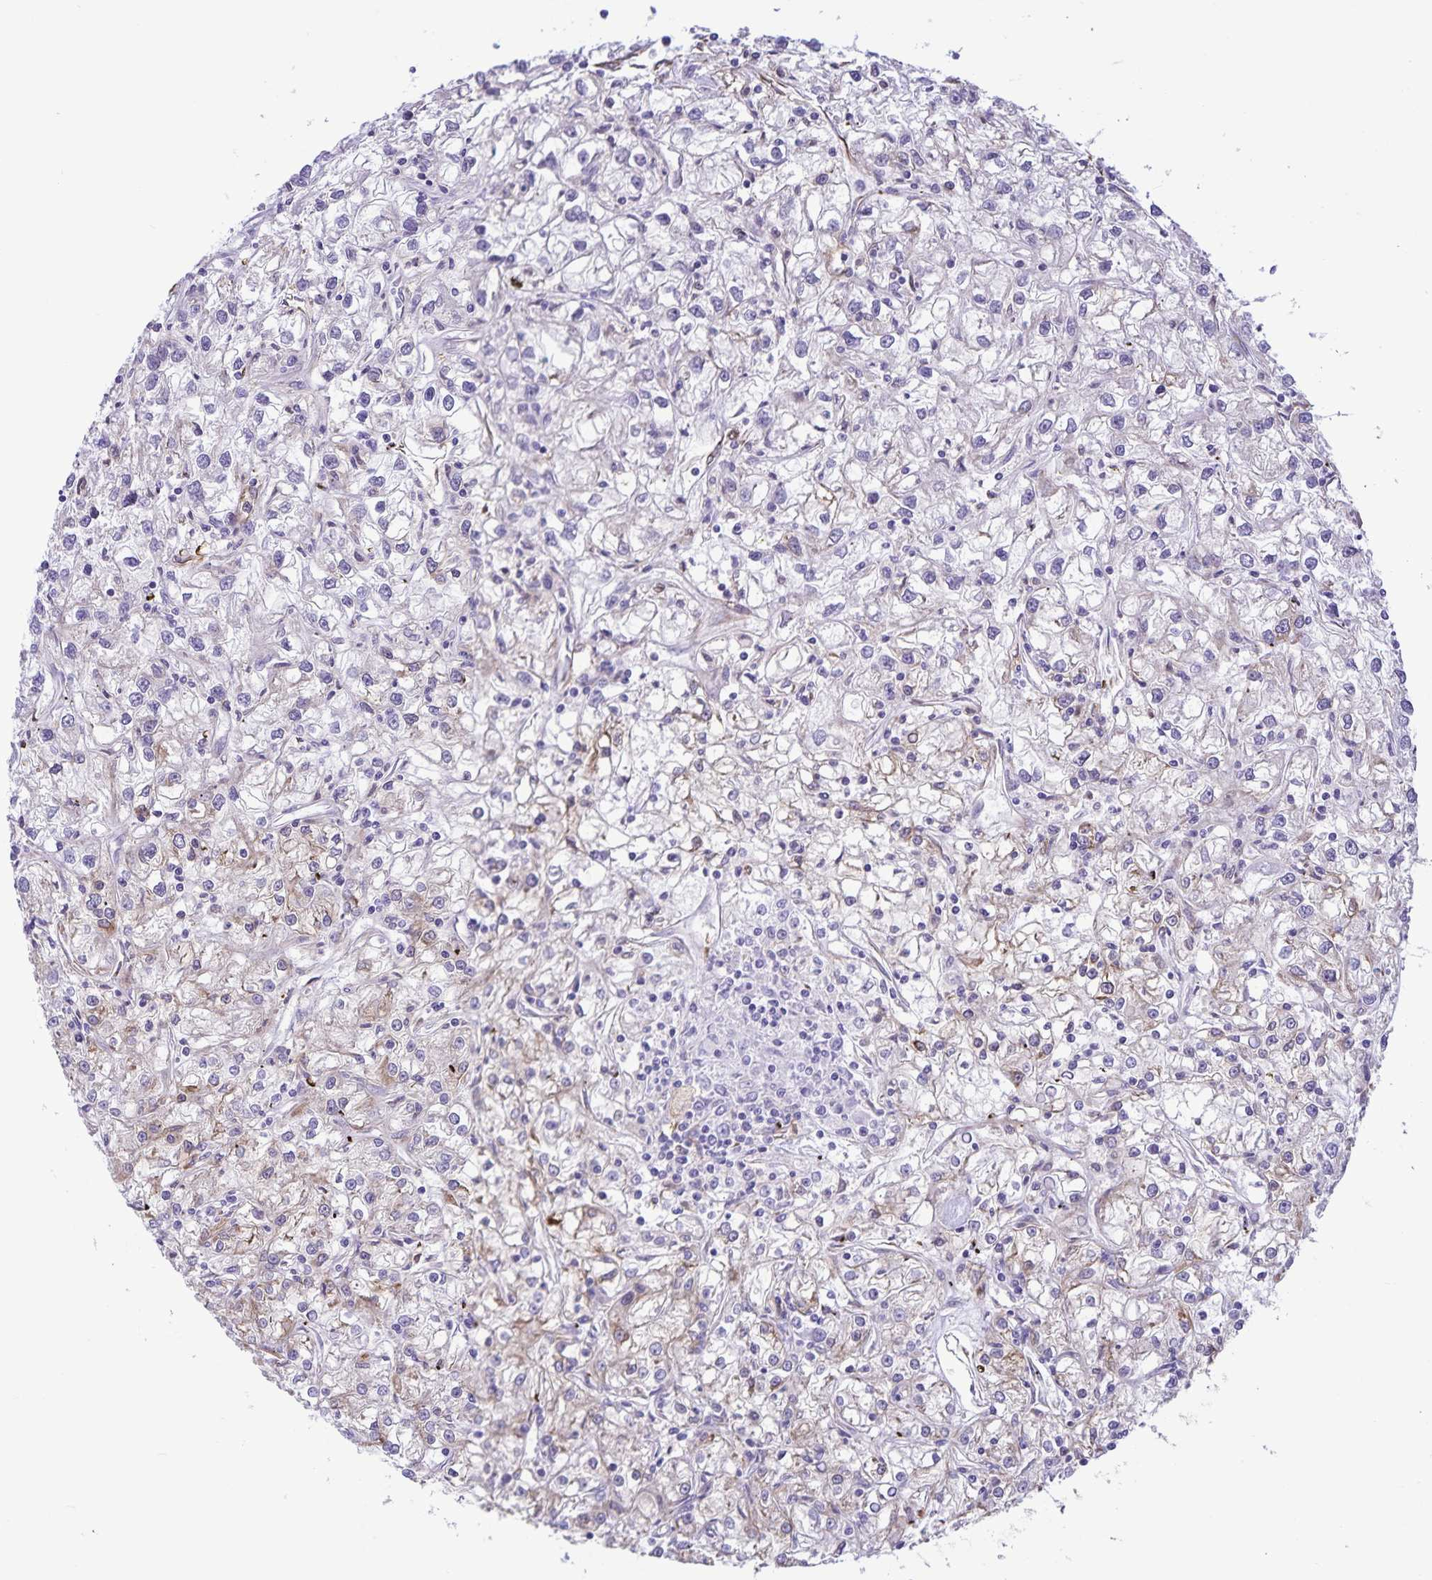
{"staining": {"intensity": "negative", "quantity": "none", "location": "none"}, "tissue": "renal cancer", "cell_type": "Tumor cells", "image_type": "cancer", "snomed": [{"axis": "morphology", "description": "Adenocarcinoma, NOS"}, {"axis": "topography", "description": "Kidney"}], "caption": "This is an IHC micrograph of human renal cancer. There is no expression in tumor cells.", "gene": "RCN1", "patient": {"sex": "female", "age": 59}}